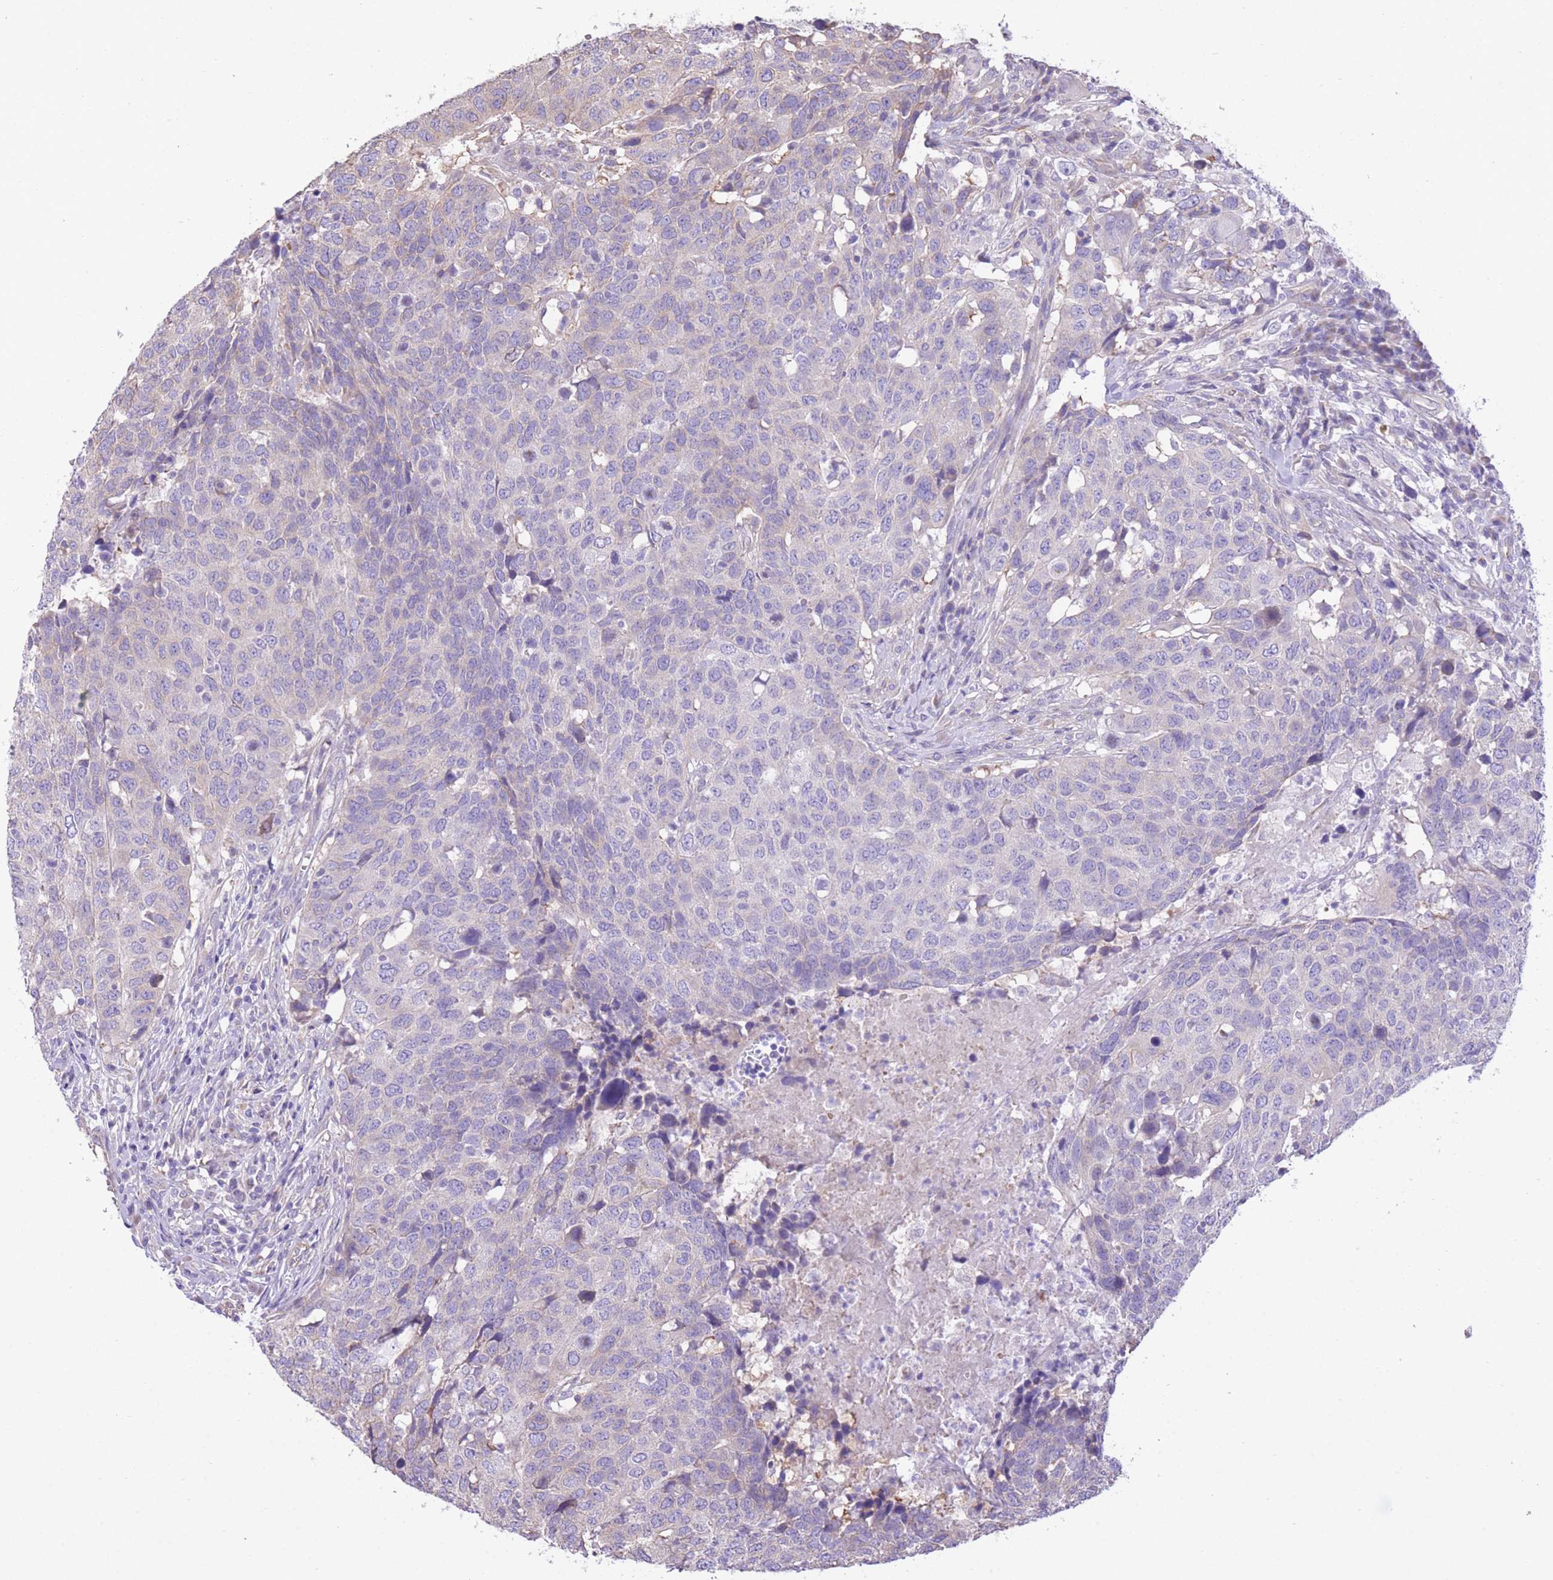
{"staining": {"intensity": "negative", "quantity": "none", "location": "none"}, "tissue": "head and neck cancer", "cell_type": "Tumor cells", "image_type": "cancer", "snomed": [{"axis": "morphology", "description": "Normal tissue, NOS"}, {"axis": "morphology", "description": "Squamous cell carcinoma, NOS"}, {"axis": "topography", "description": "Skeletal muscle"}, {"axis": "topography", "description": "Vascular tissue"}, {"axis": "topography", "description": "Peripheral nerve tissue"}, {"axis": "topography", "description": "Head-Neck"}], "caption": "This micrograph is of head and neck cancer stained with immunohistochemistry (IHC) to label a protein in brown with the nuclei are counter-stained blue. There is no staining in tumor cells.", "gene": "RHOU", "patient": {"sex": "male", "age": 66}}